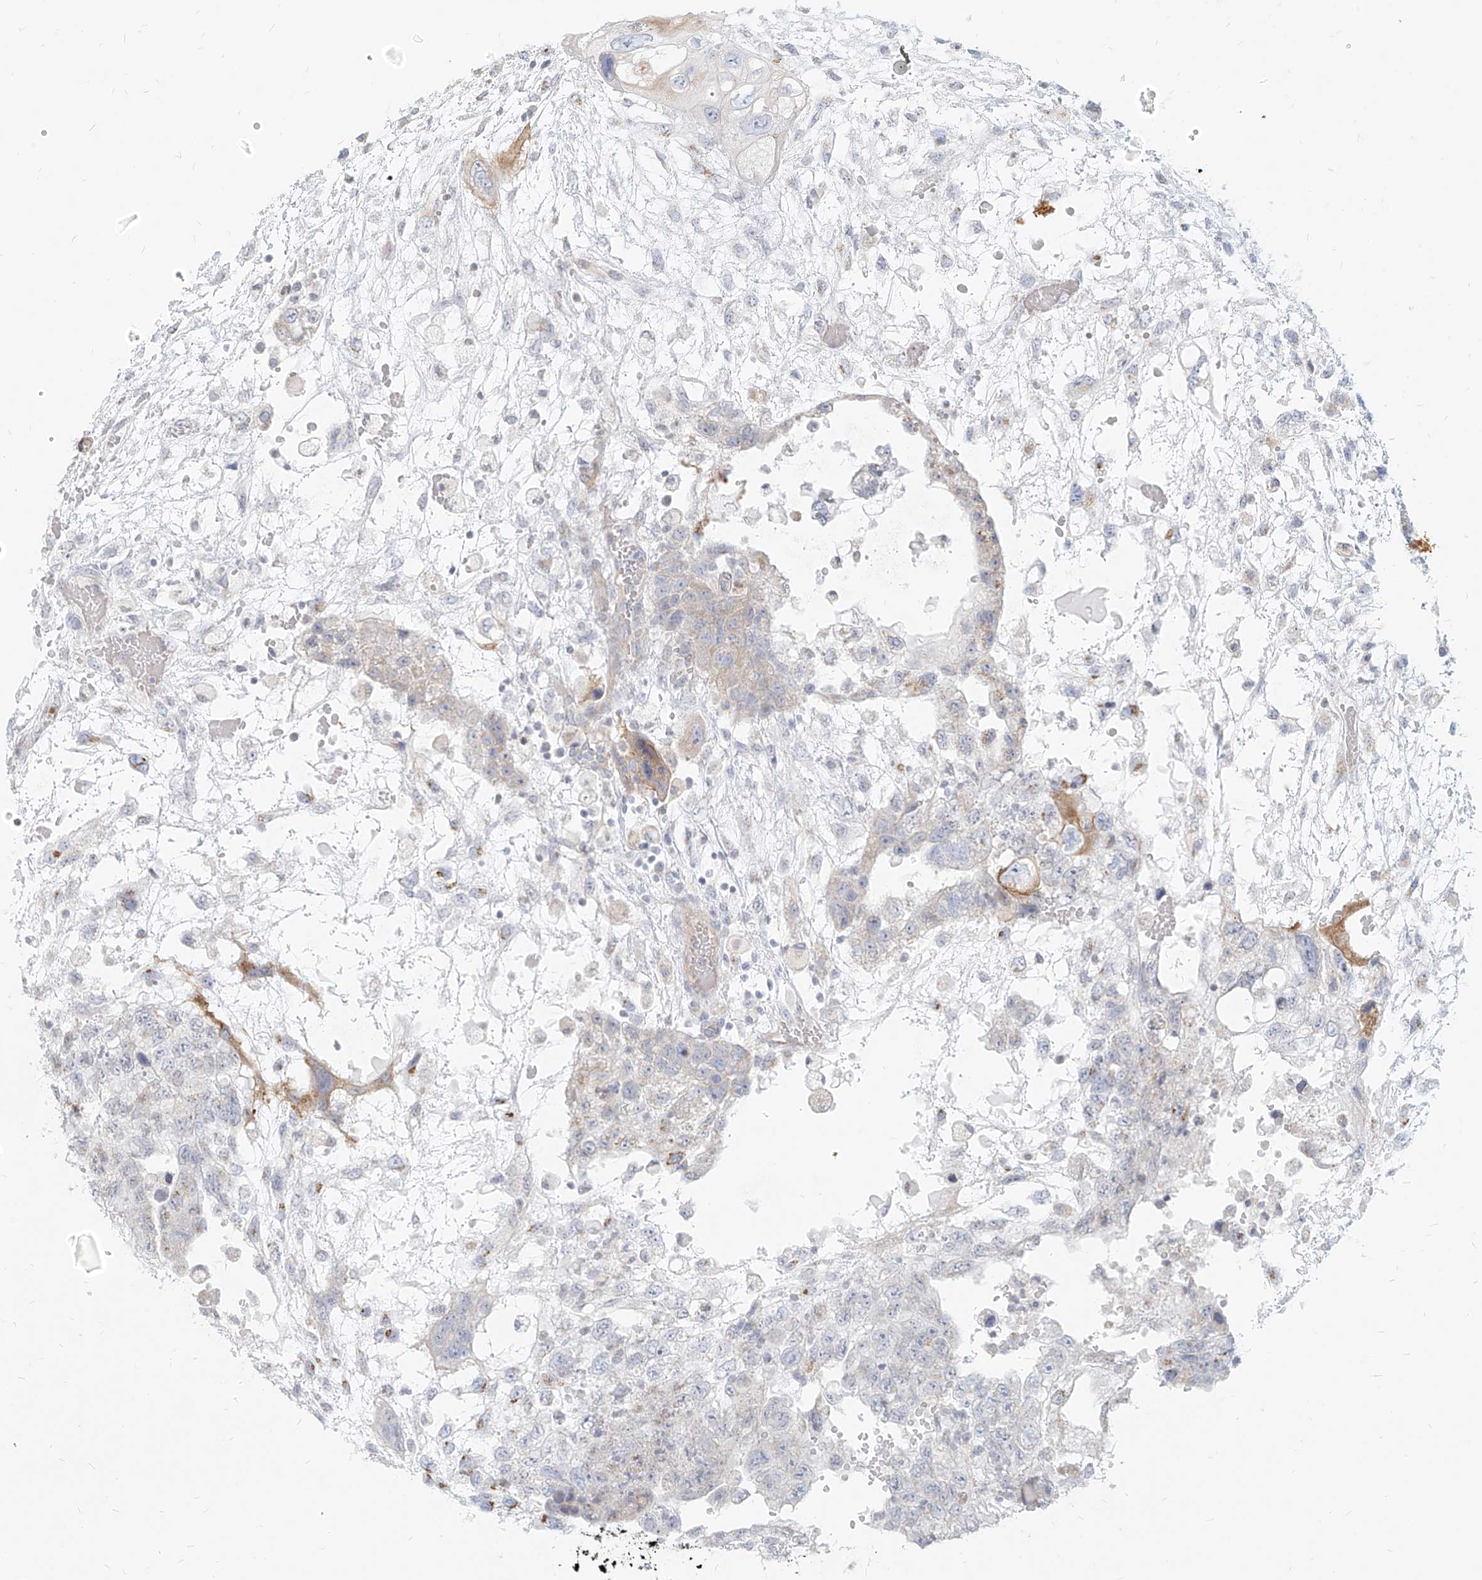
{"staining": {"intensity": "weak", "quantity": "<25%", "location": "cytoplasmic/membranous"}, "tissue": "testis cancer", "cell_type": "Tumor cells", "image_type": "cancer", "snomed": [{"axis": "morphology", "description": "Carcinoma, Embryonal, NOS"}, {"axis": "topography", "description": "Testis"}], "caption": "This is an immunohistochemistry image of human testis cancer (embryonal carcinoma). There is no positivity in tumor cells.", "gene": "ITPKB", "patient": {"sex": "male", "age": 36}}